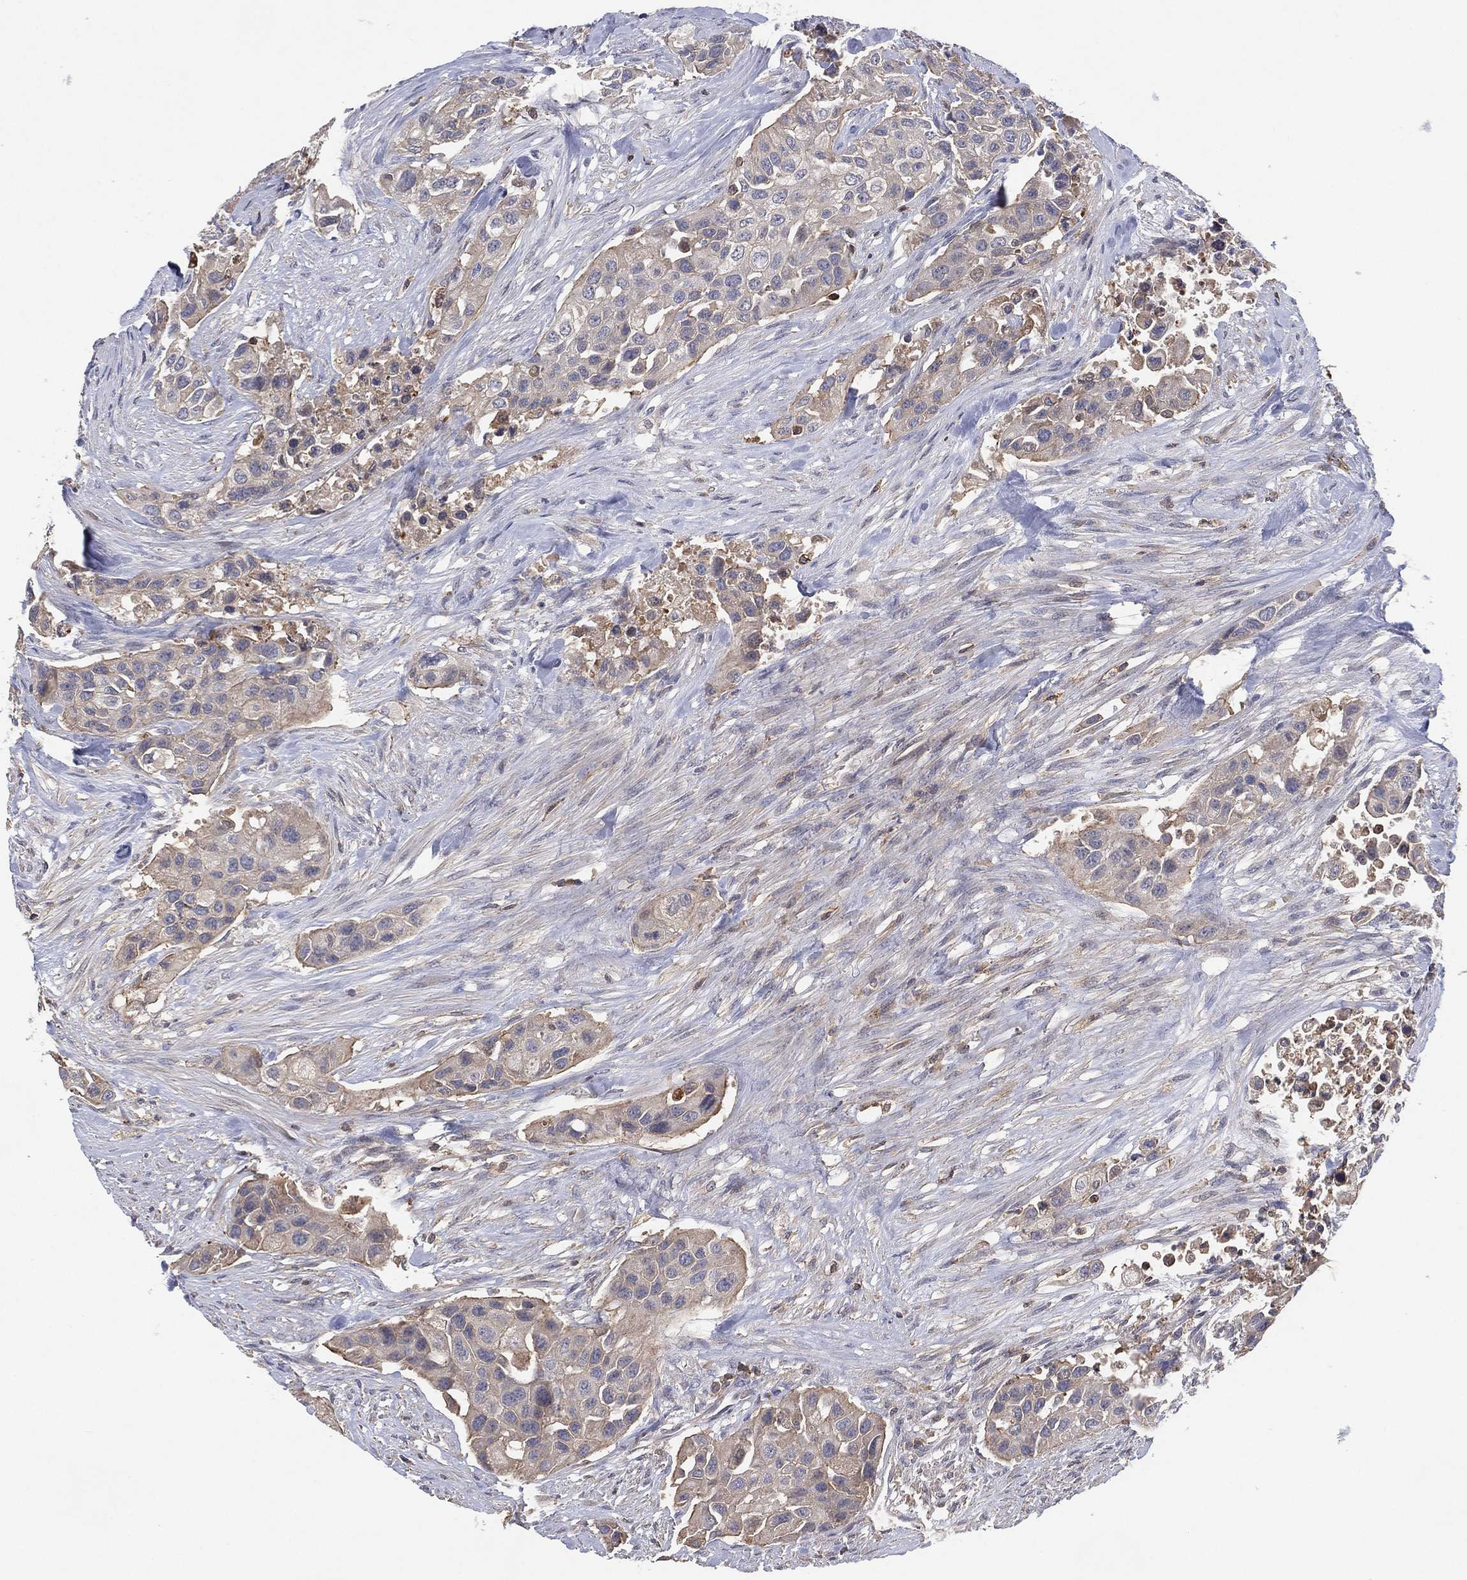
{"staining": {"intensity": "negative", "quantity": "none", "location": "none"}, "tissue": "urothelial cancer", "cell_type": "Tumor cells", "image_type": "cancer", "snomed": [{"axis": "morphology", "description": "Urothelial carcinoma, High grade"}, {"axis": "topography", "description": "Urinary bladder"}], "caption": "This is an IHC photomicrograph of high-grade urothelial carcinoma. There is no positivity in tumor cells.", "gene": "DOCK8", "patient": {"sex": "female", "age": 73}}